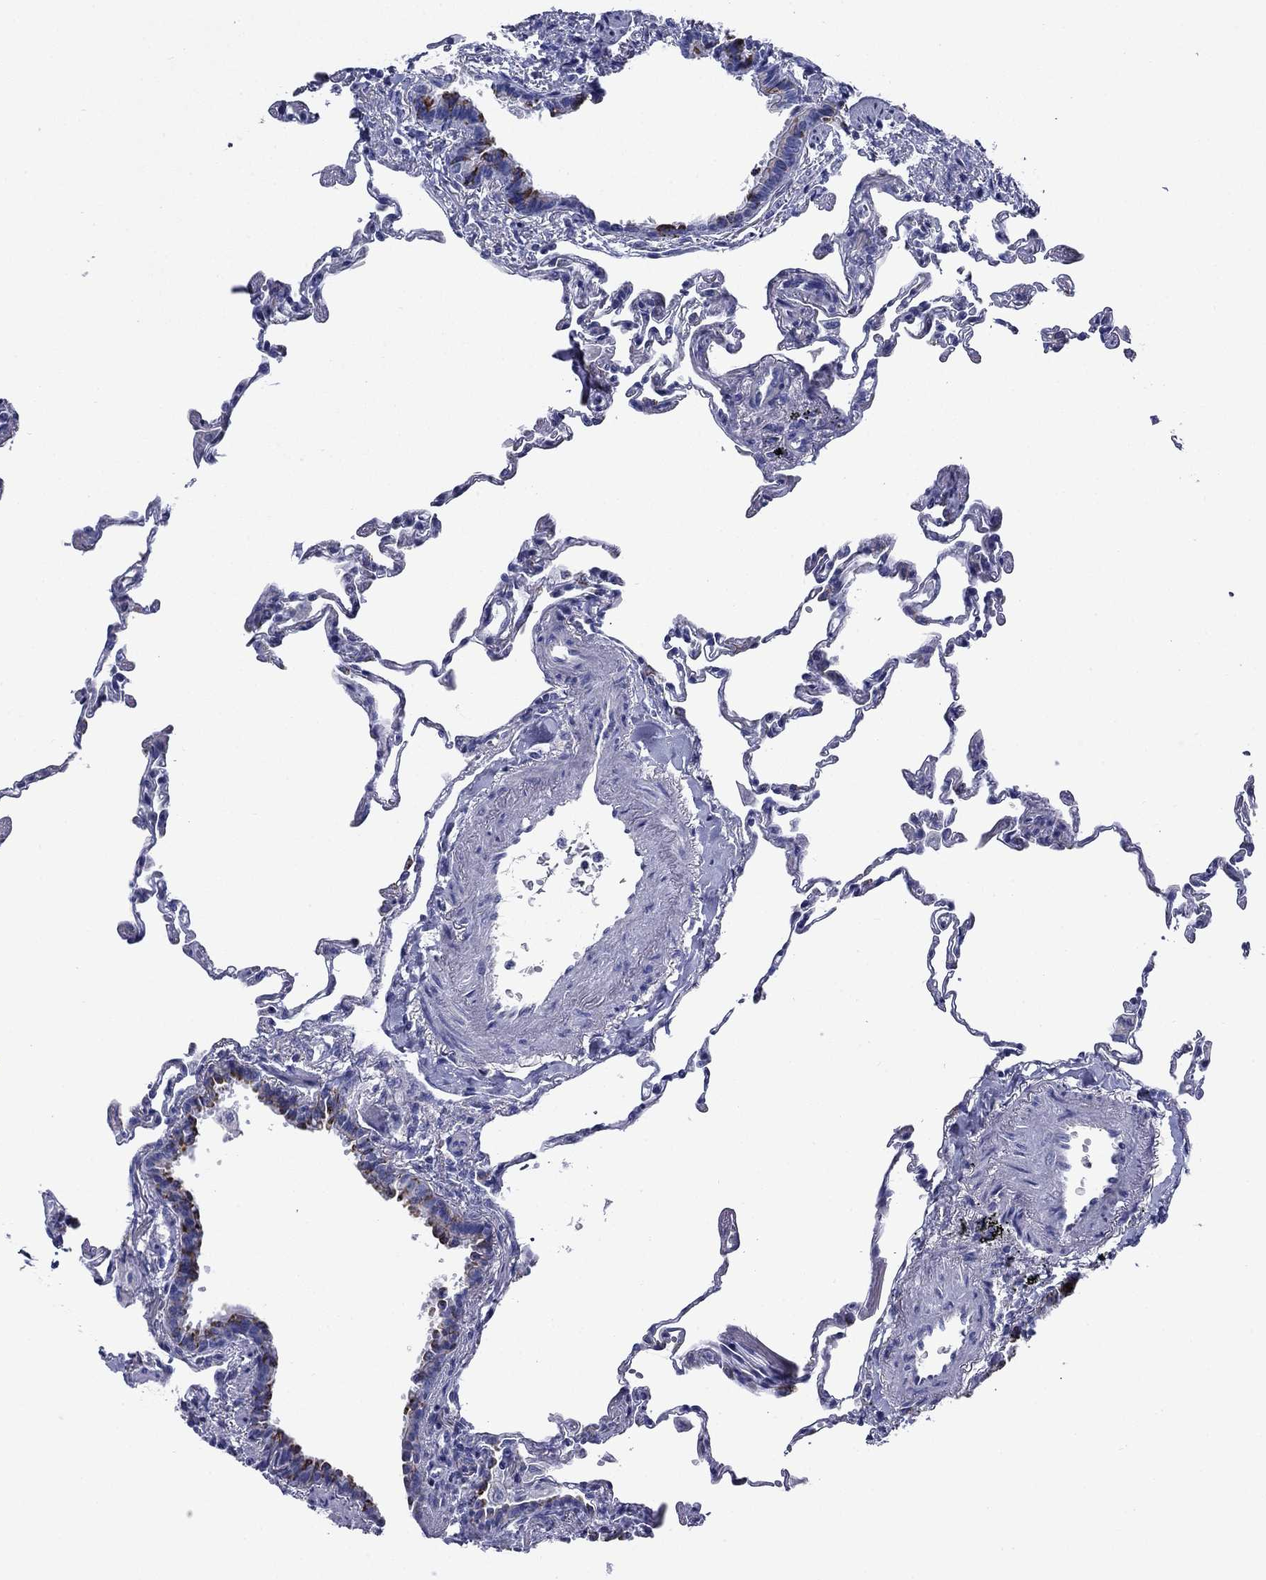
{"staining": {"intensity": "negative", "quantity": "none", "location": "none"}, "tissue": "lung", "cell_type": "Alveolar cells", "image_type": "normal", "snomed": [{"axis": "morphology", "description": "Normal tissue, NOS"}, {"axis": "topography", "description": "Lung"}], "caption": "Image shows no significant protein positivity in alveolar cells of unremarkable lung. The staining was performed using DAB to visualize the protein expression in brown, while the nuclei were stained in blue with hematoxylin (Magnification: 20x).", "gene": "ACADSB", "patient": {"sex": "female", "age": 57}}